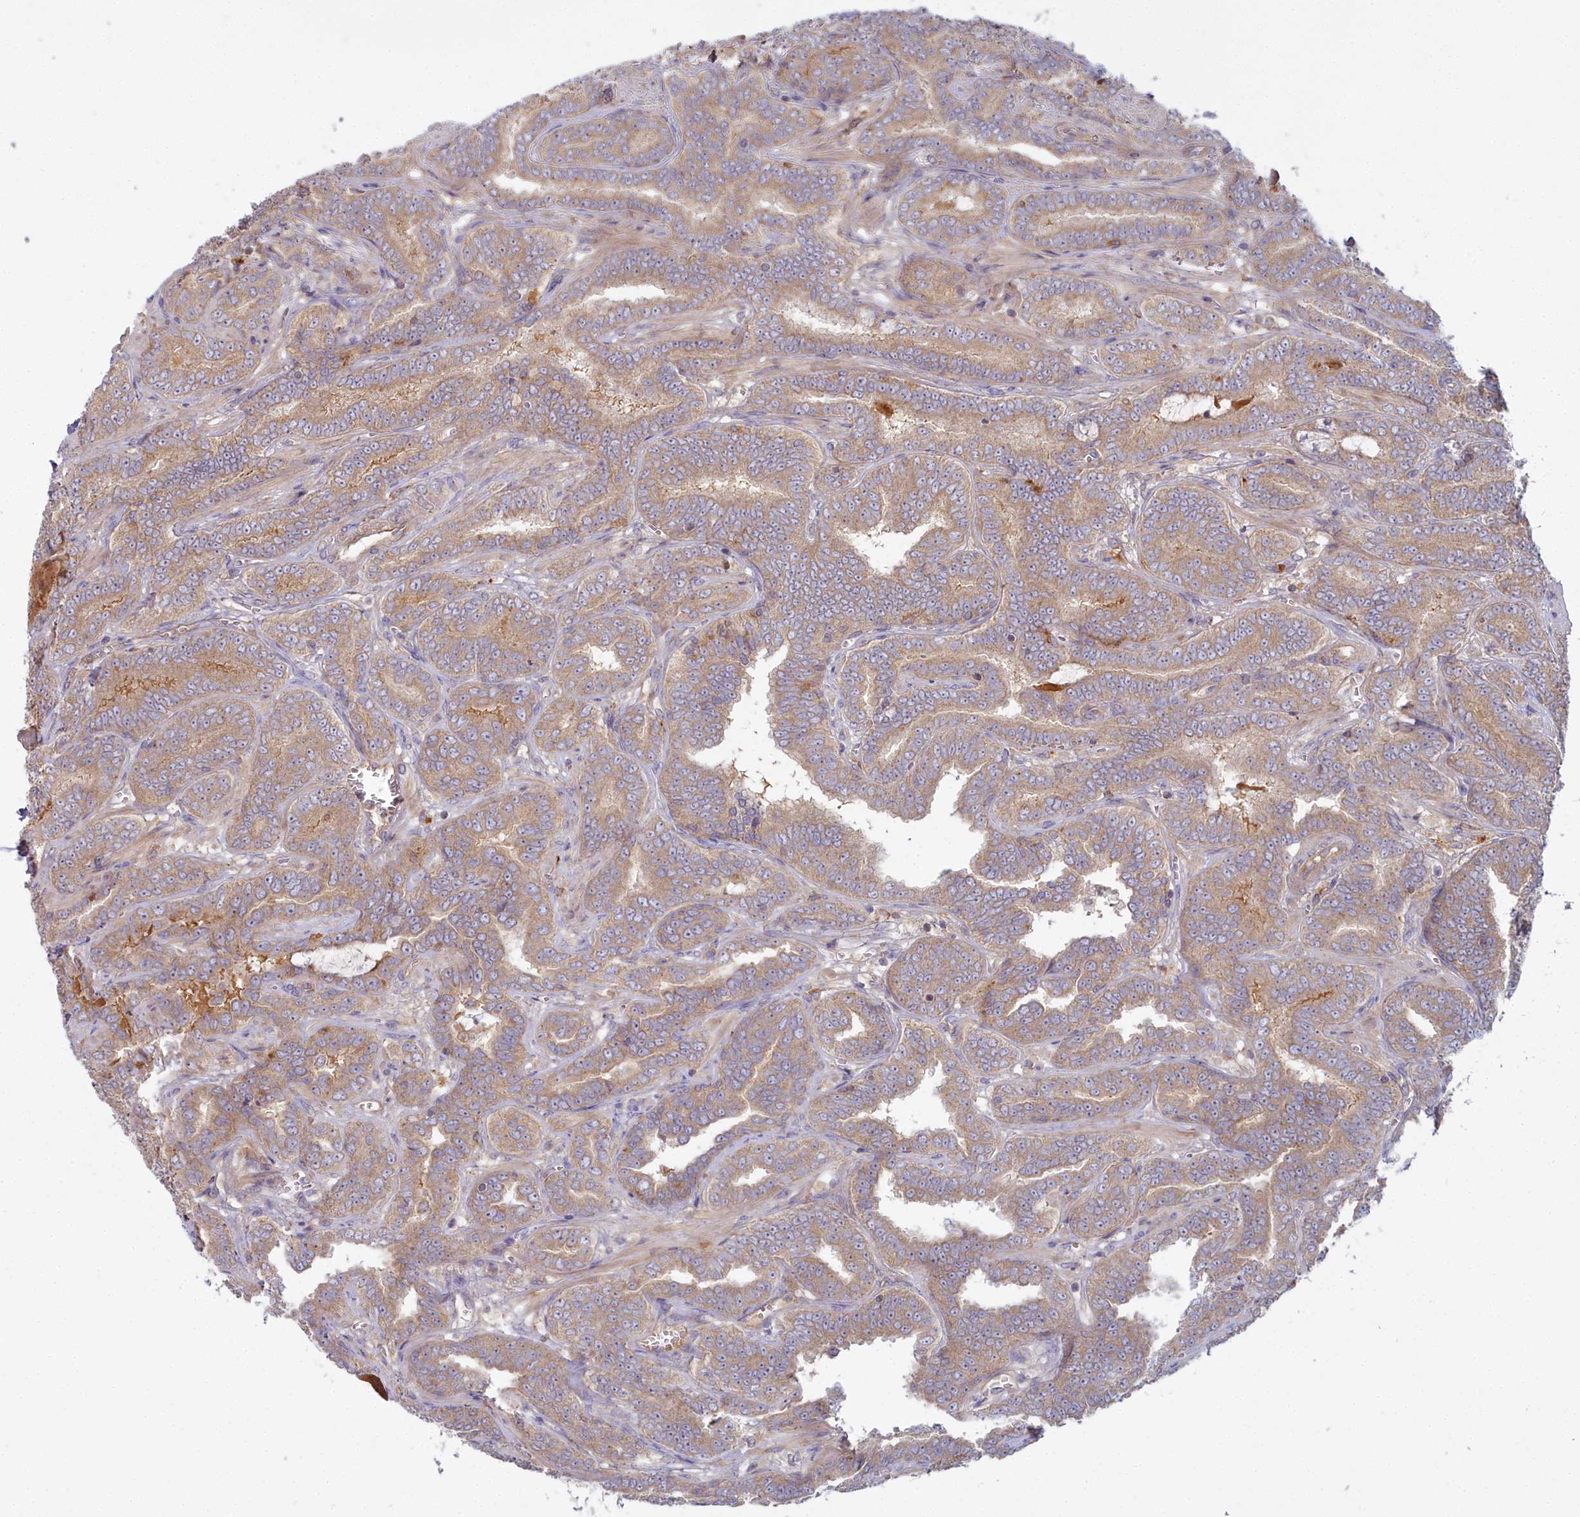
{"staining": {"intensity": "weak", "quantity": ">75%", "location": "cytoplasmic/membranous"}, "tissue": "prostate cancer", "cell_type": "Tumor cells", "image_type": "cancer", "snomed": [{"axis": "morphology", "description": "Adenocarcinoma, High grade"}, {"axis": "topography", "description": "Prostate"}], "caption": "Prostate cancer (high-grade adenocarcinoma) tissue shows weak cytoplasmic/membranous positivity in about >75% of tumor cells, visualized by immunohistochemistry.", "gene": "CCDC167", "patient": {"sex": "male", "age": 67}}